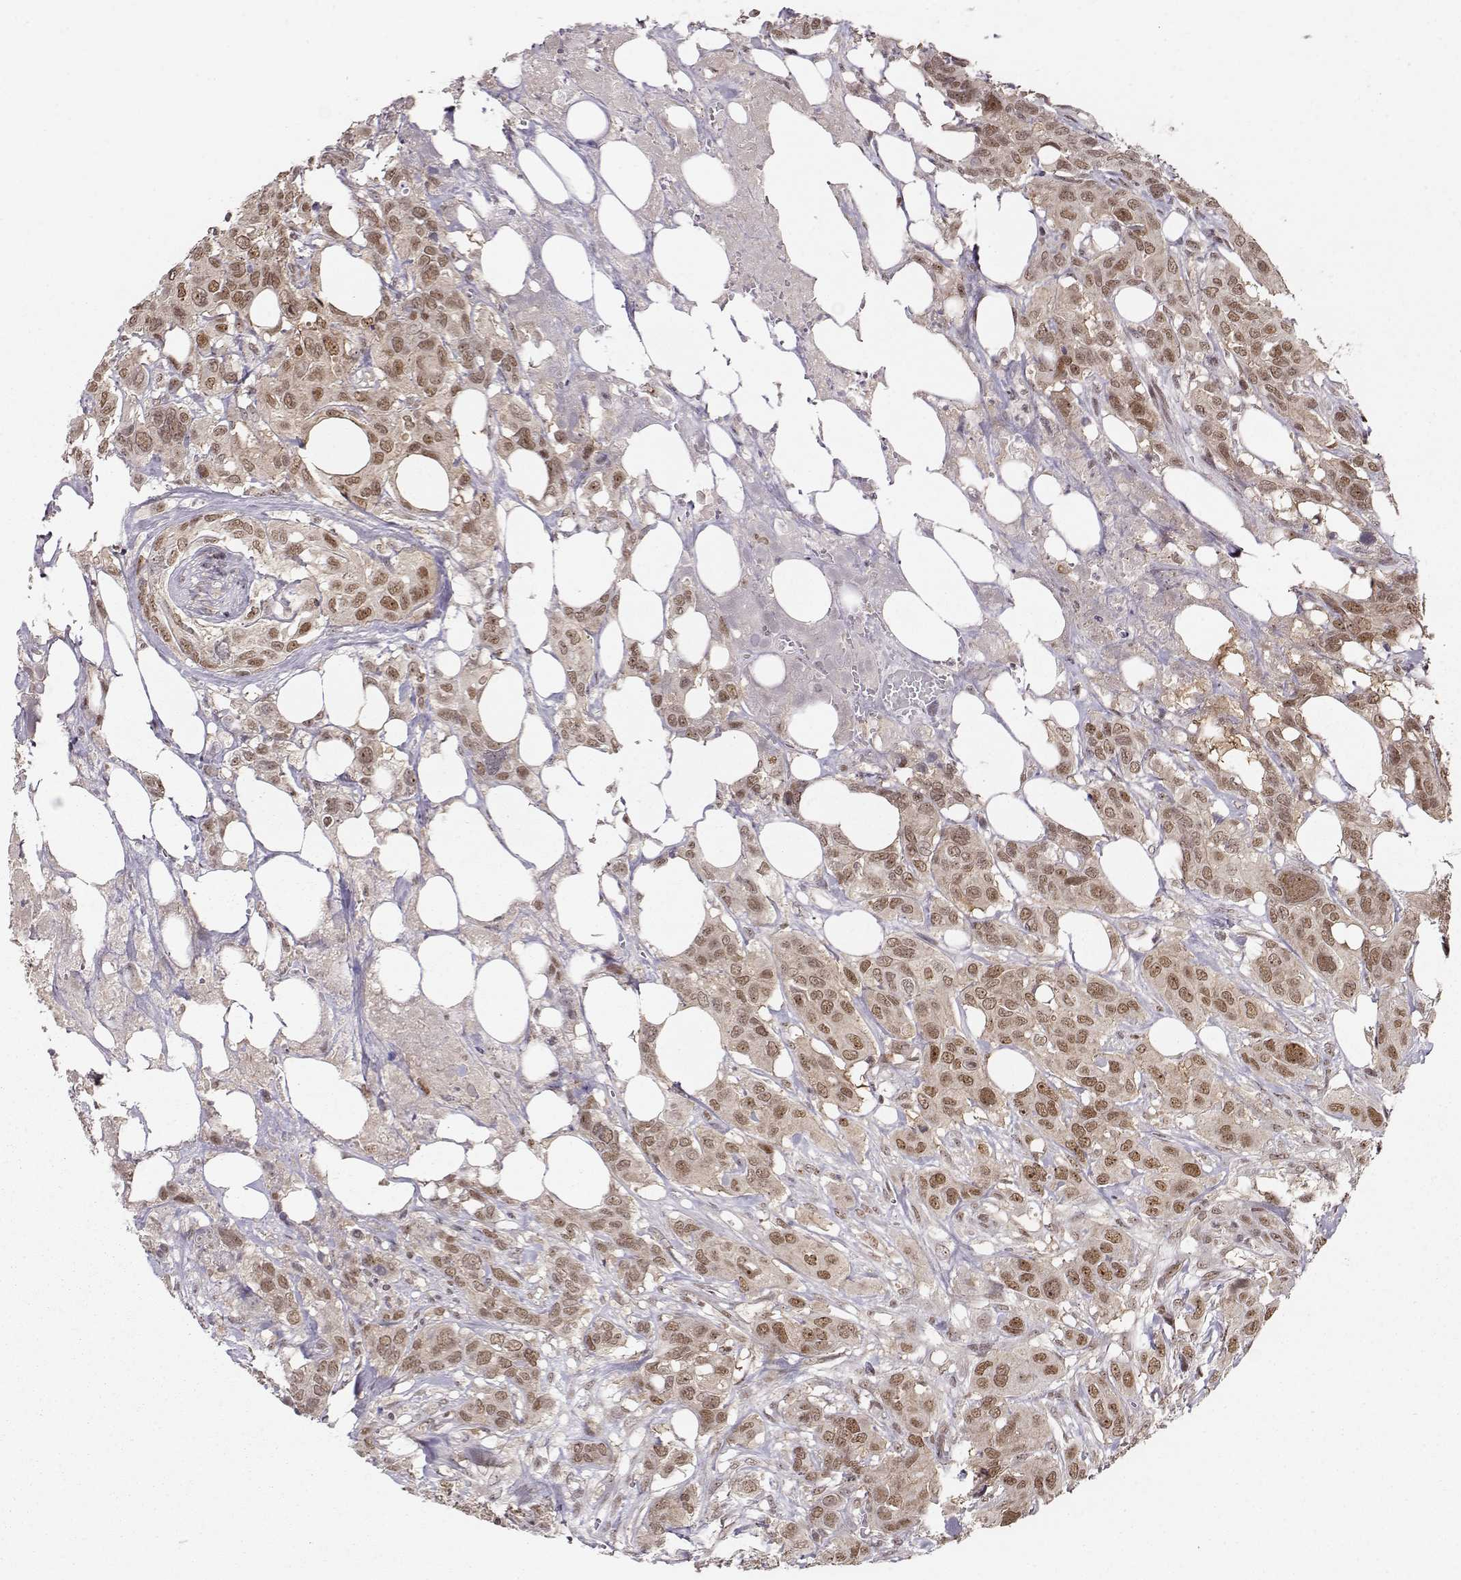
{"staining": {"intensity": "moderate", "quantity": ">75%", "location": "cytoplasmic/membranous,nuclear"}, "tissue": "urothelial cancer", "cell_type": "Tumor cells", "image_type": "cancer", "snomed": [{"axis": "morphology", "description": "Urothelial carcinoma, NOS"}, {"axis": "morphology", "description": "Urothelial carcinoma, High grade"}, {"axis": "topography", "description": "Urinary bladder"}], "caption": "Protein expression analysis of transitional cell carcinoma displays moderate cytoplasmic/membranous and nuclear staining in approximately >75% of tumor cells.", "gene": "CSNK2A1", "patient": {"sex": "male", "age": 63}}